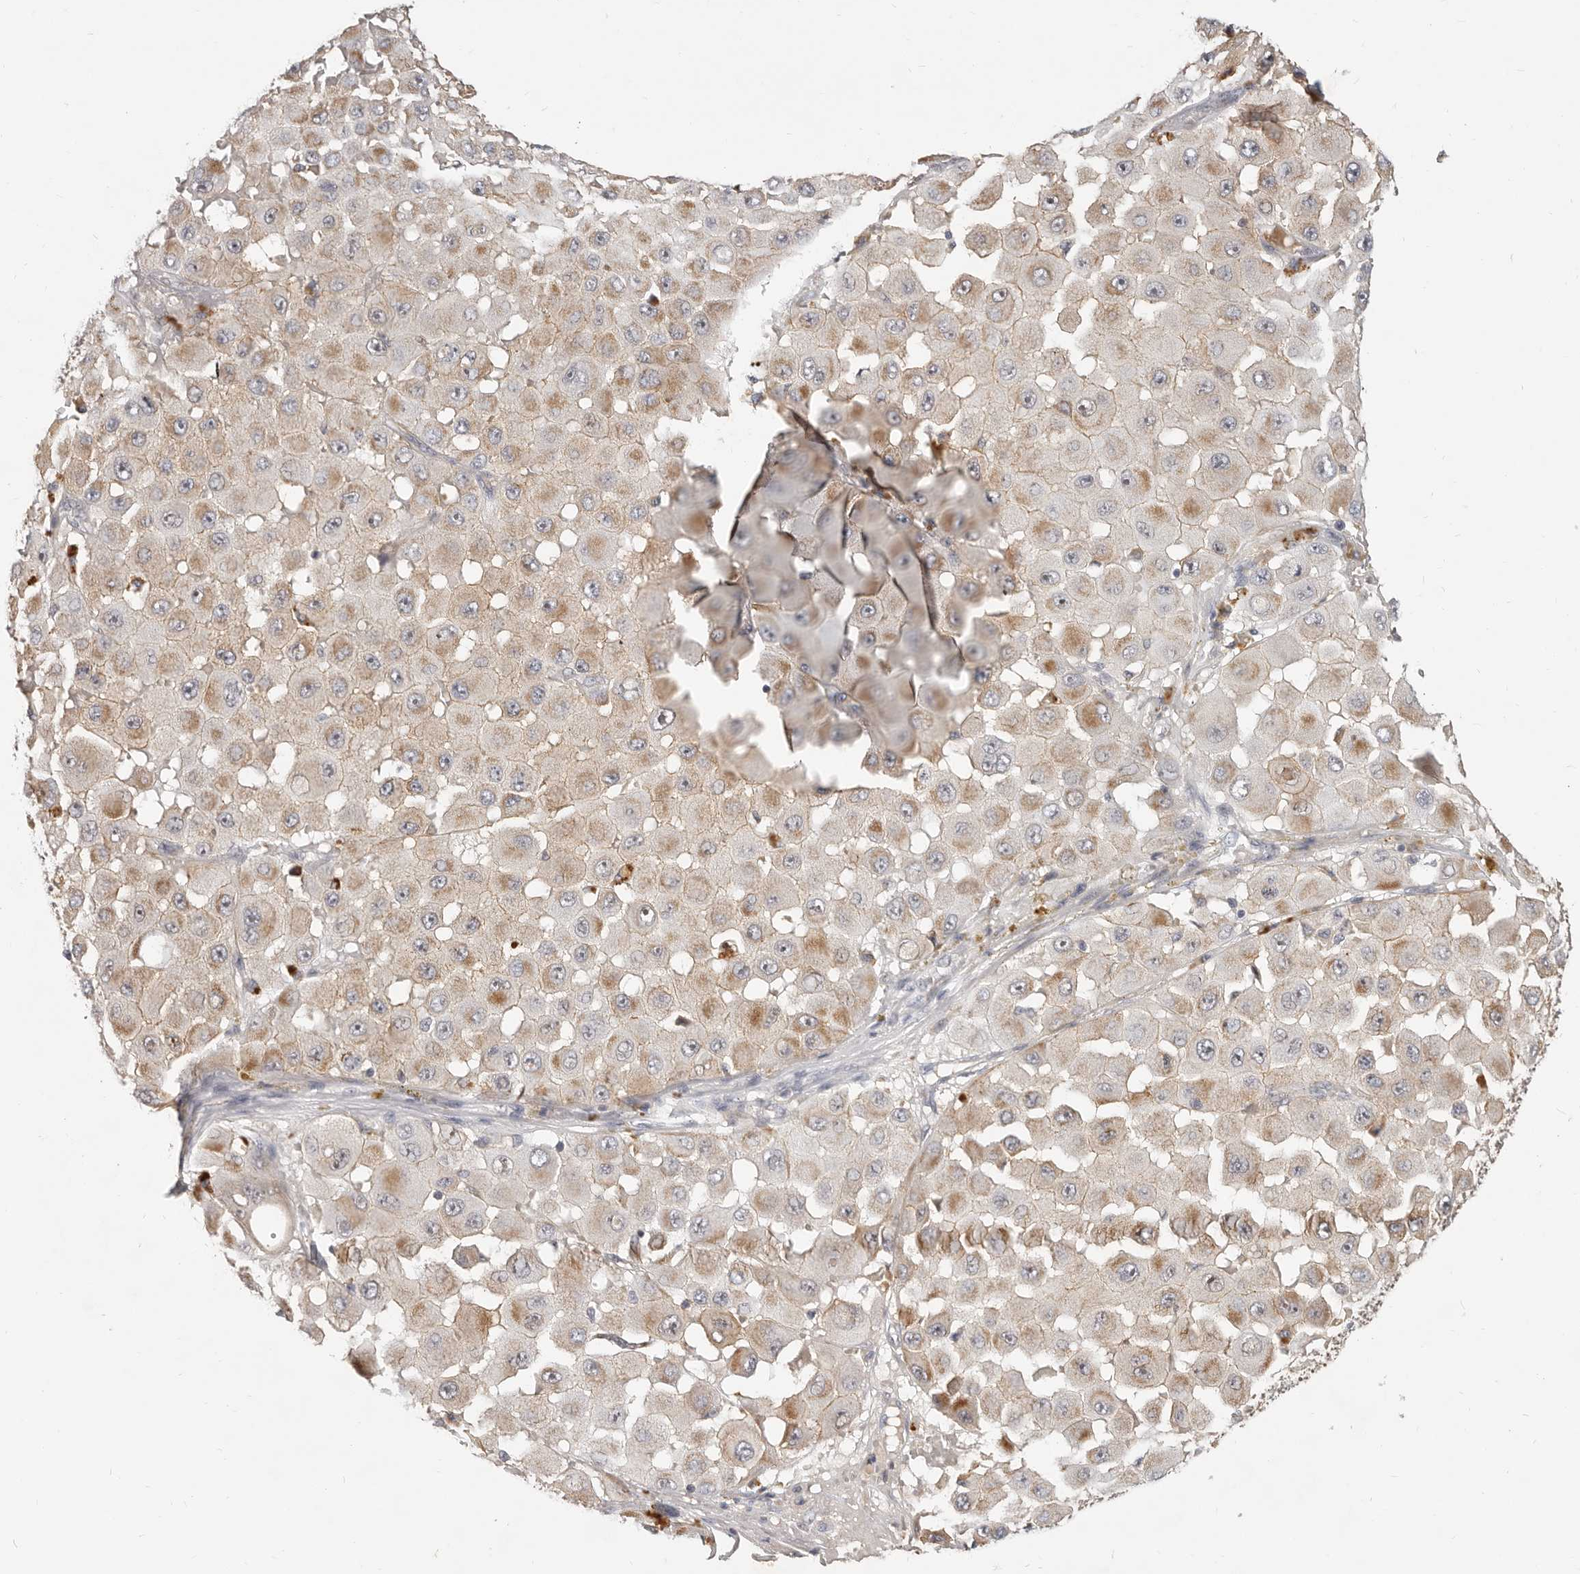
{"staining": {"intensity": "moderate", "quantity": "25%-75%", "location": "cytoplasmic/membranous"}, "tissue": "melanoma", "cell_type": "Tumor cells", "image_type": "cancer", "snomed": [{"axis": "morphology", "description": "Malignant melanoma, NOS"}, {"axis": "topography", "description": "Skin"}], "caption": "A brown stain shows moderate cytoplasmic/membranous expression of a protein in melanoma tumor cells.", "gene": "MICALL2", "patient": {"sex": "female", "age": 81}}